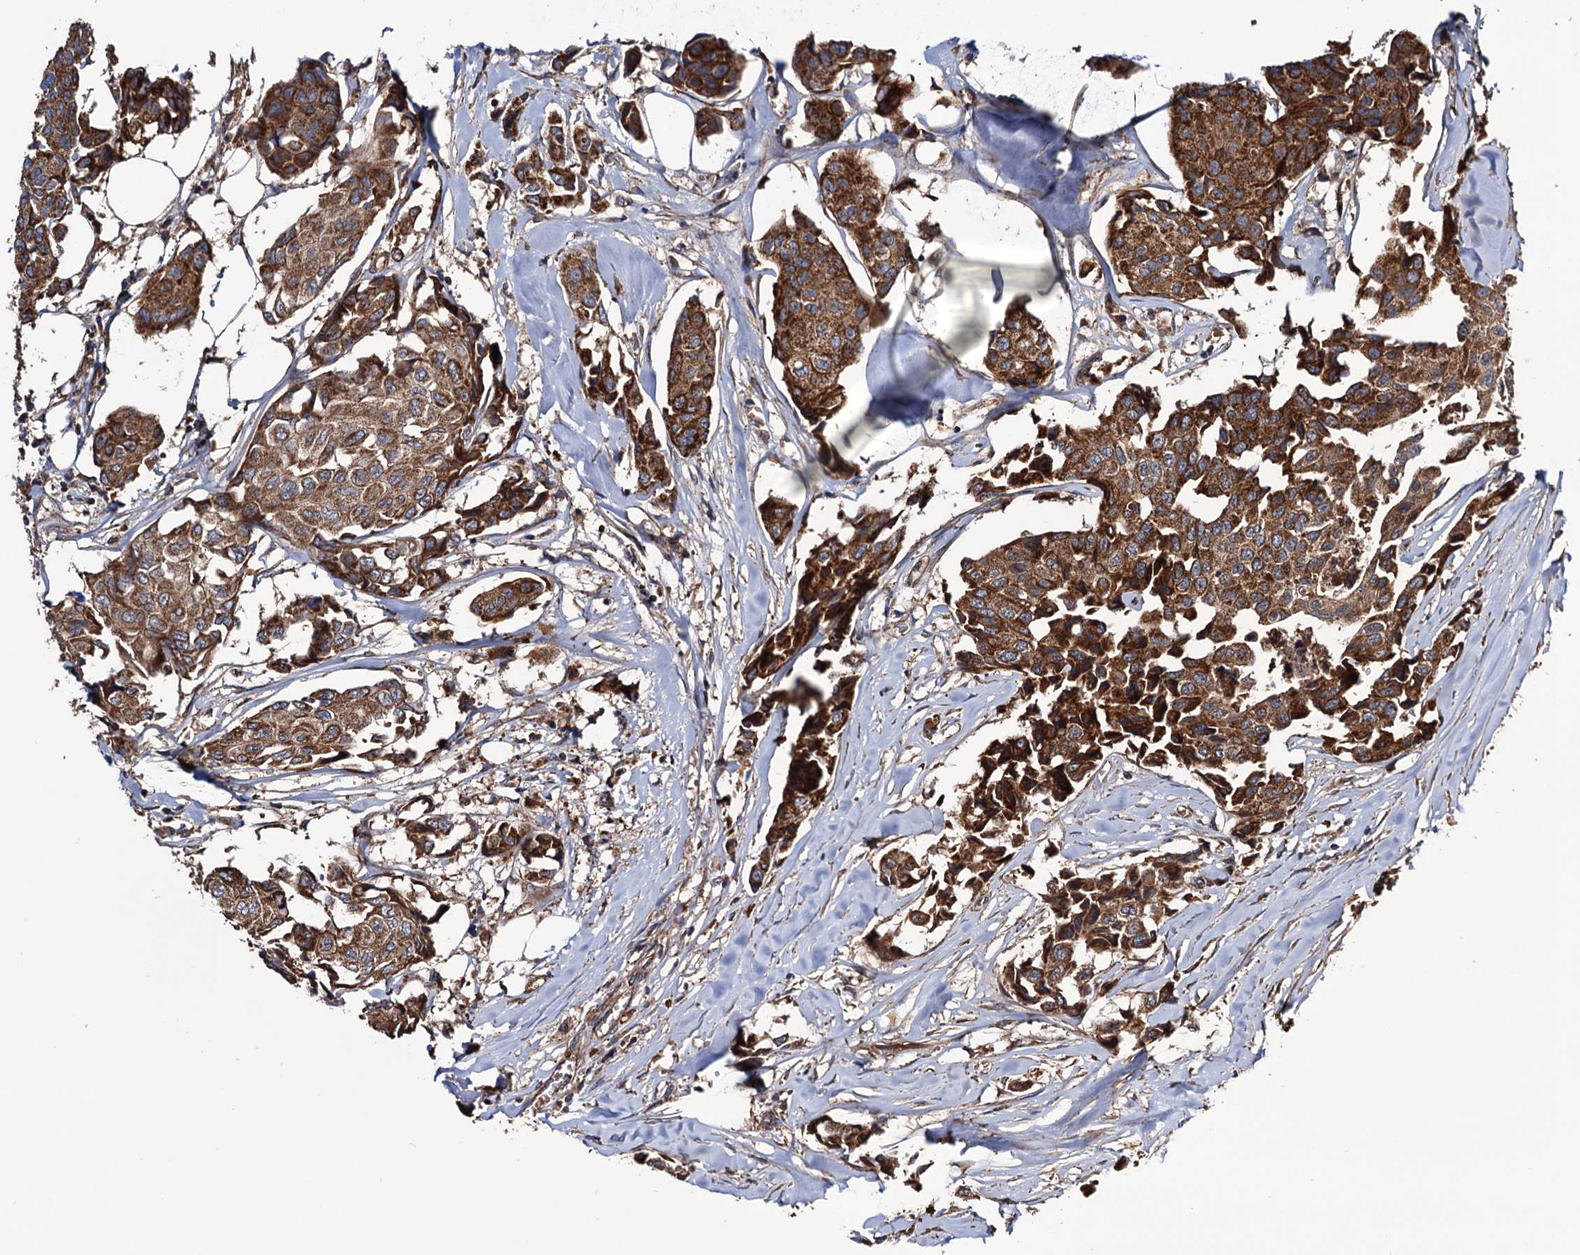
{"staining": {"intensity": "strong", "quantity": ">75%", "location": "cytoplasmic/membranous"}, "tissue": "breast cancer", "cell_type": "Tumor cells", "image_type": "cancer", "snomed": [{"axis": "morphology", "description": "Duct carcinoma"}, {"axis": "topography", "description": "Breast"}], "caption": "IHC of human breast infiltrating ductal carcinoma exhibits high levels of strong cytoplasmic/membranous positivity in about >75% of tumor cells.", "gene": "MRPL42", "patient": {"sex": "female", "age": 80}}